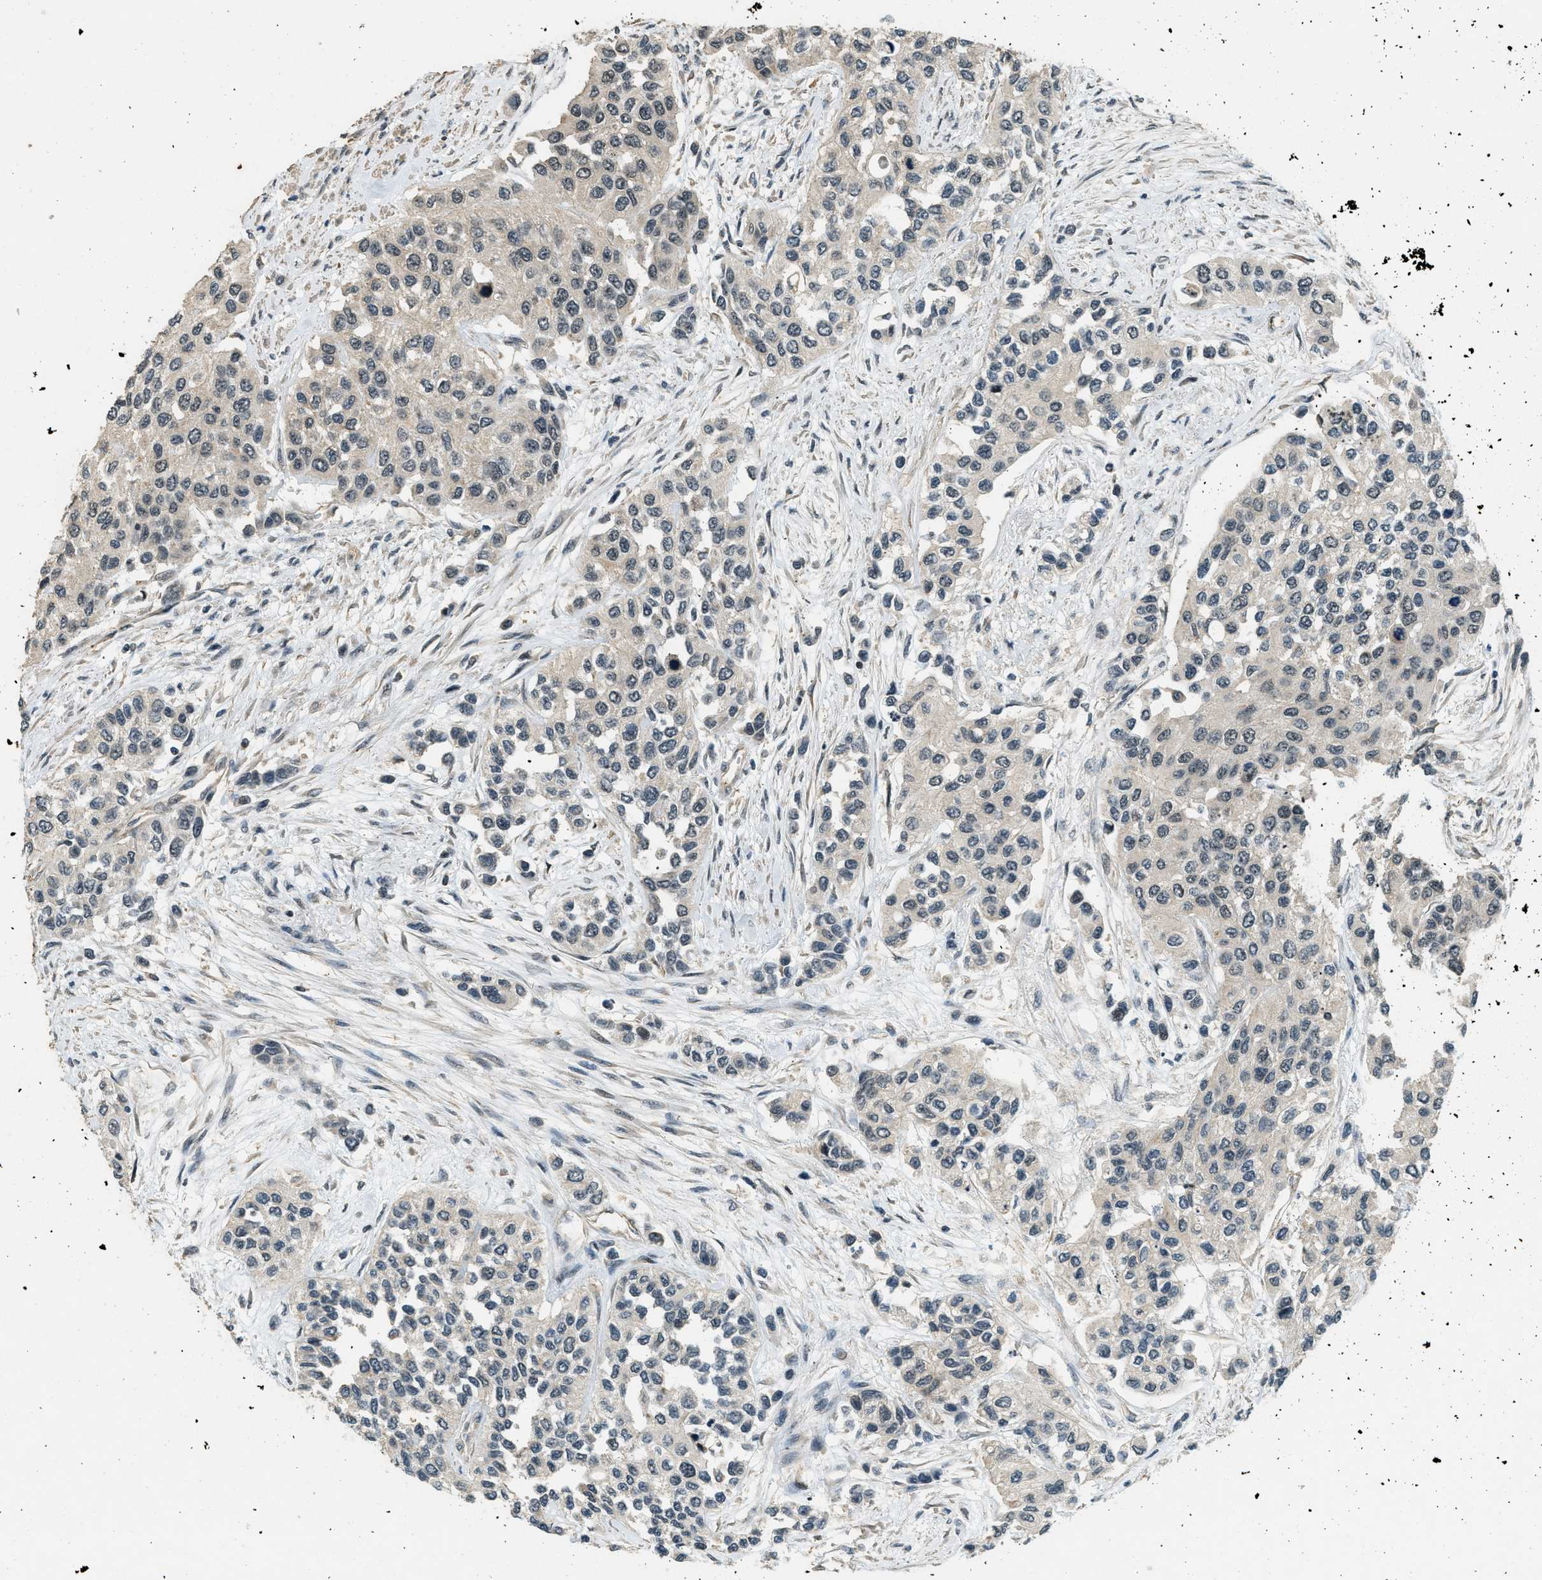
{"staining": {"intensity": "negative", "quantity": "none", "location": "none"}, "tissue": "urothelial cancer", "cell_type": "Tumor cells", "image_type": "cancer", "snomed": [{"axis": "morphology", "description": "Urothelial carcinoma, High grade"}, {"axis": "topography", "description": "Urinary bladder"}], "caption": "Human urothelial cancer stained for a protein using immunohistochemistry reveals no expression in tumor cells.", "gene": "MED21", "patient": {"sex": "female", "age": 56}}